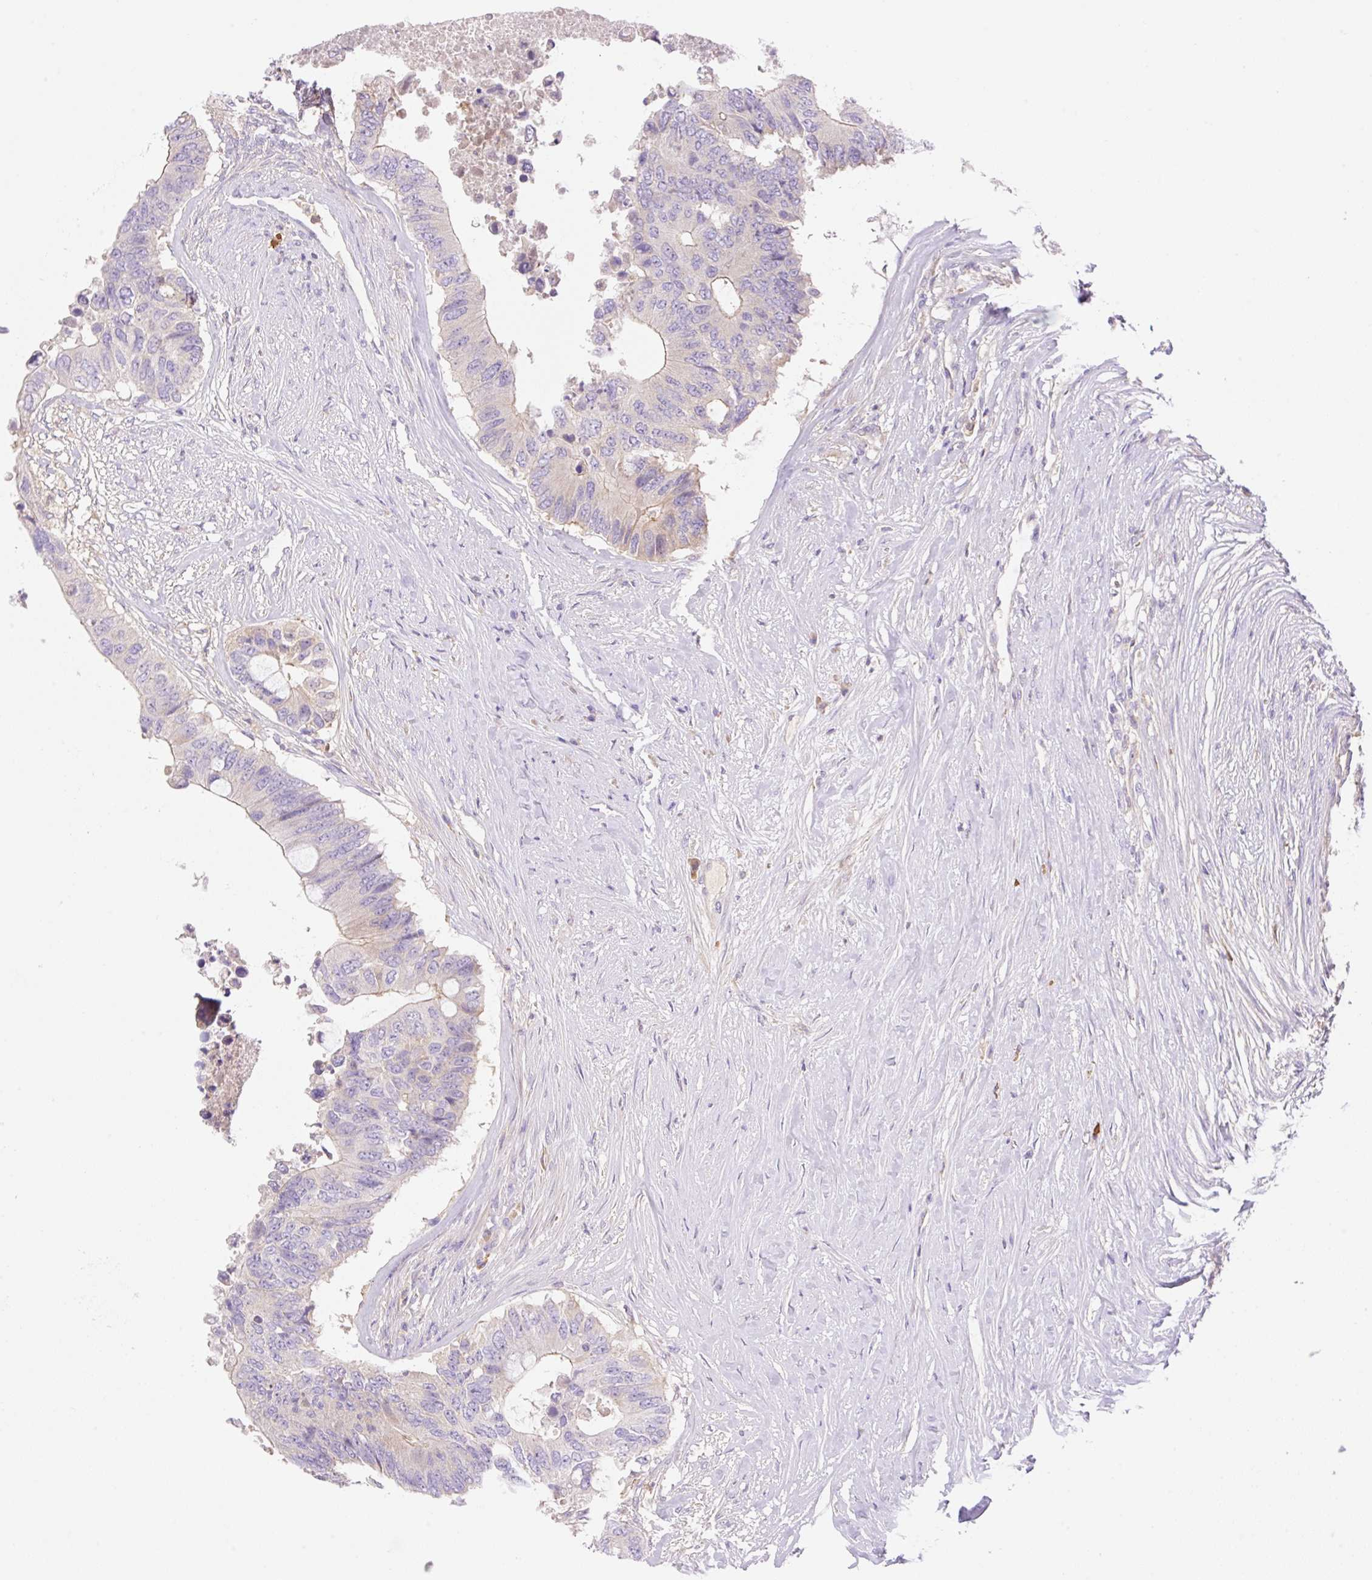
{"staining": {"intensity": "negative", "quantity": "none", "location": "none"}, "tissue": "colorectal cancer", "cell_type": "Tumor cells", "image_type": "cancer", "snomed": [{"axis": "morphology", "description": "Adenocarcinoma, NOS"}, {"axis": "topography", "description": "Colon"}], "caption": "Tumor cells are negative for brown protein staining in adenocarcinoma (colorectal). (DAB (3,3'-diaminobenzidine) IHC with hematoxylin counter stain).", "gene": "DENND5A", "patient": {"sex": "male", "age": 71}}